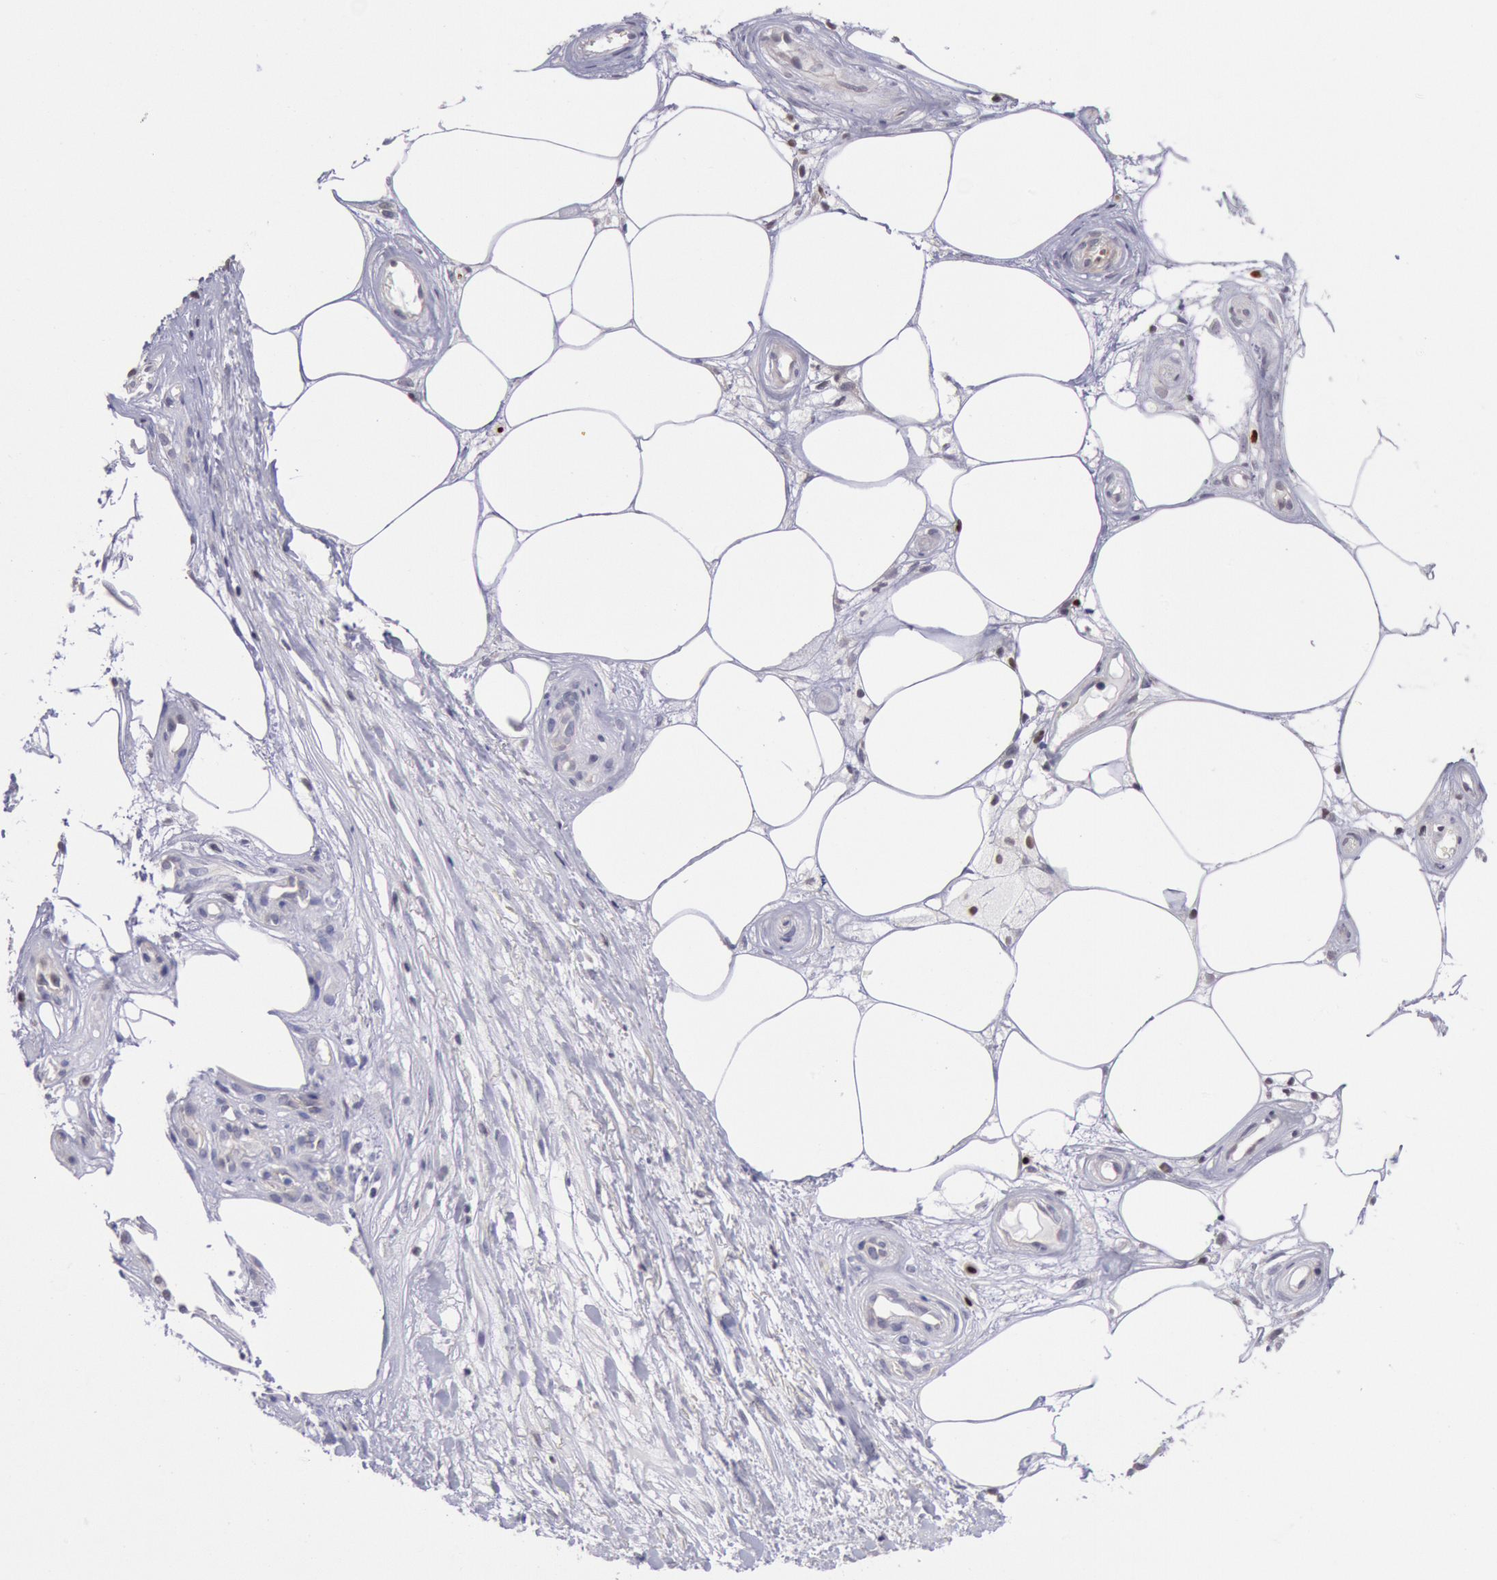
{"staining": {"intensity": "negative", "quantity": "none", "location": "none"}, "tissue": "melanoma", "cell_type": "Tumor cells", "image_type": "cancer", "snomed": [{"axis": "morphology", "description": "Malignant melanoma, NOS"}, {"axis": "topography", "description": "Skin"}], "caption": "Immunohistochemical staining of human melanoma reveals no significant staining in tumor cells.", "gene": "RPS6KA5", "patient": {"sex": "female", "age": 85}}